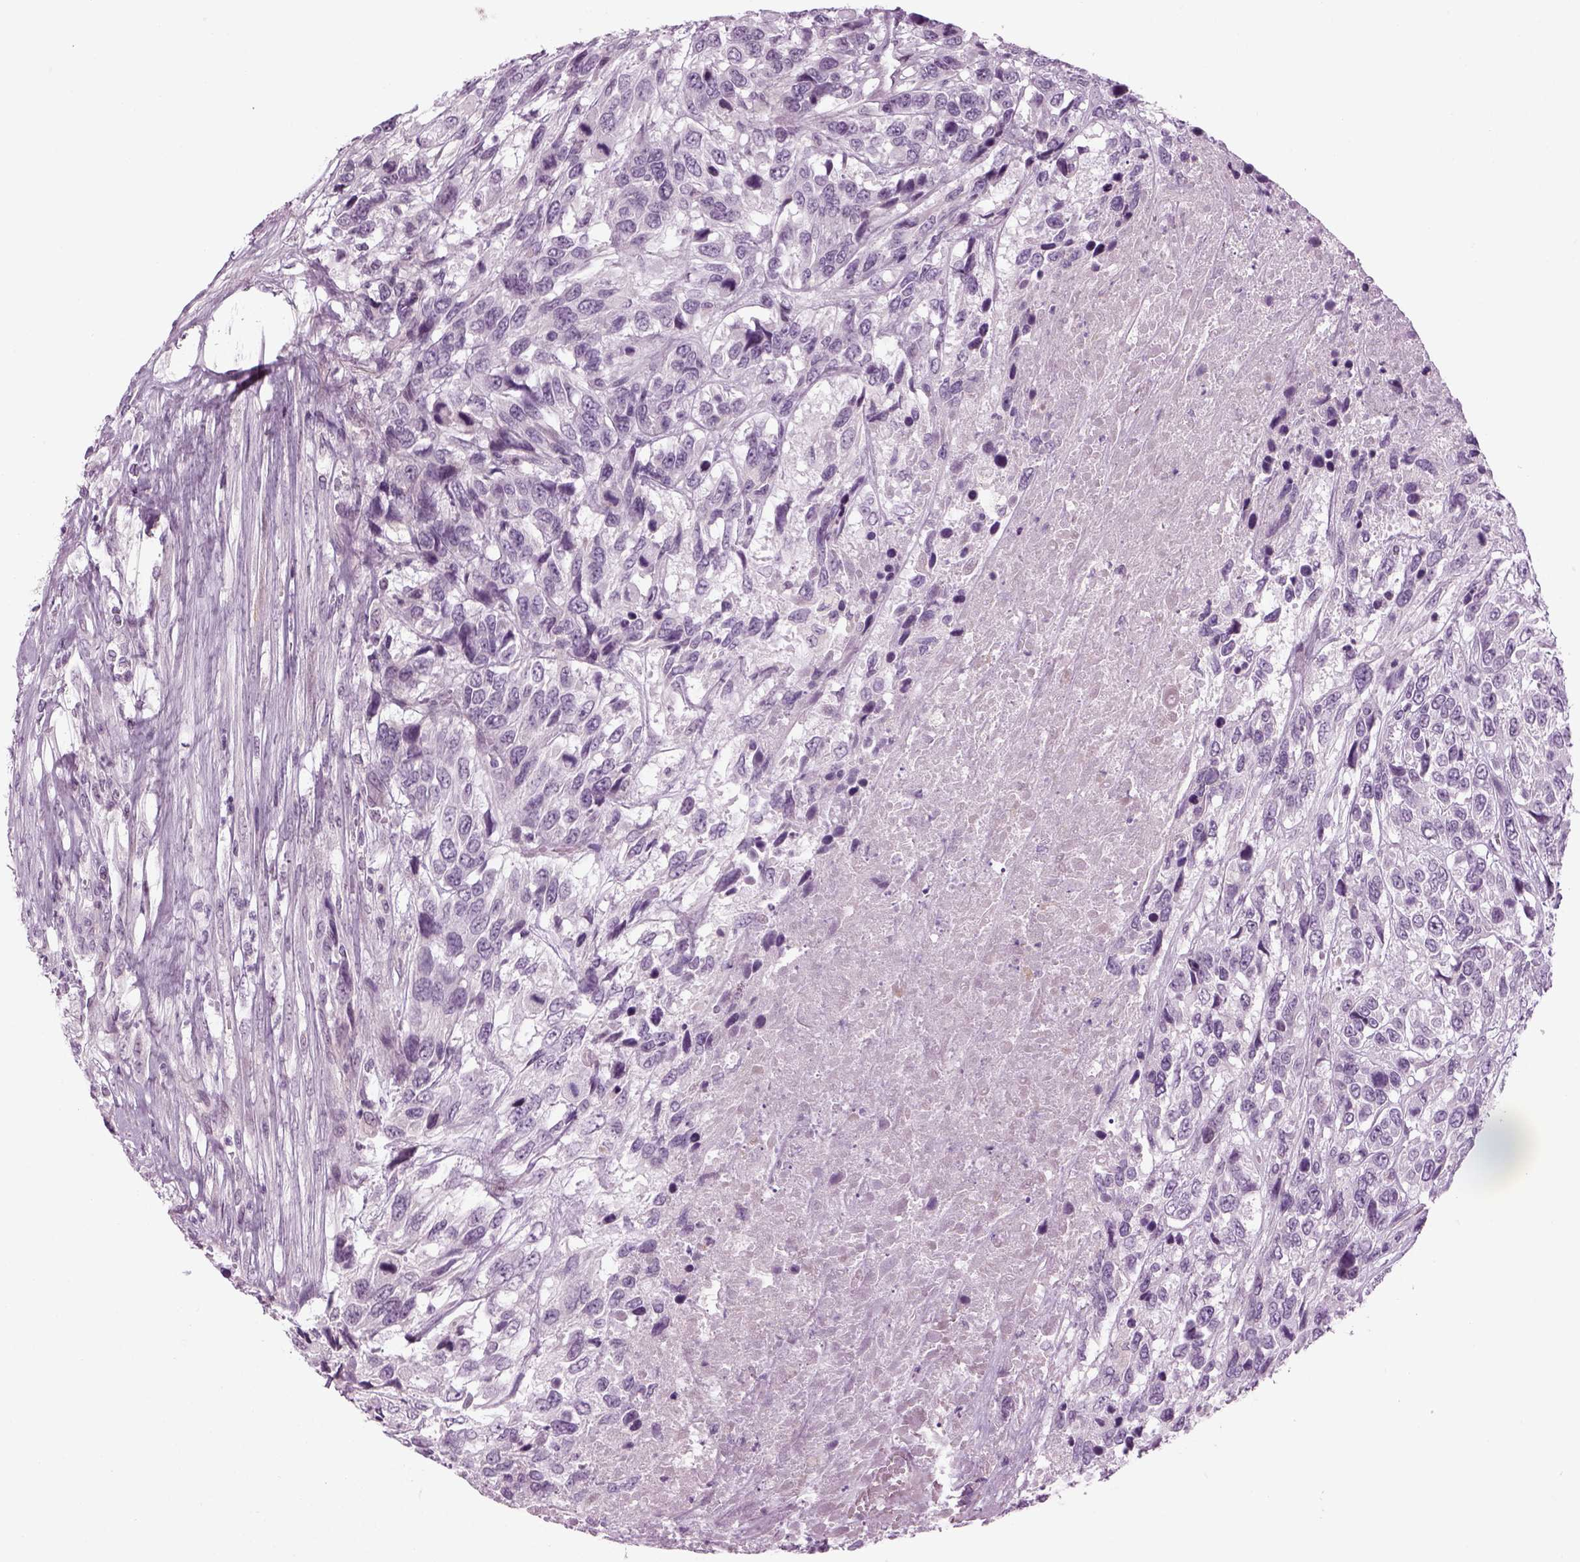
{"staining": {"intensity": "negative", "quantity": "none", "location": "none"}, "tissue": "urothelial cancer", "cell_type": "Tumor cells", "image_type": "cancer", "snomed": [{"axis": "morphology", "description": "Urothelial carcinoma, High grade"}, {"axis": "topography", "description": "Urinary bladder"}], "caption": "High magnification brightfield microscopy of urothelial cancer stained with DAB (brown) and counterstained with hematoxylin (blue): tumor cells show no significant positivity. The staining was performed using DAB (3,3'-diaminobenzidine) to visualize the protein expression in brown, while the nuclei were stained in blue with hematoxylin (Magnification: 20x).", "gene": "LRRIQ3", "patient": {"sex": "female", "age": 70}}